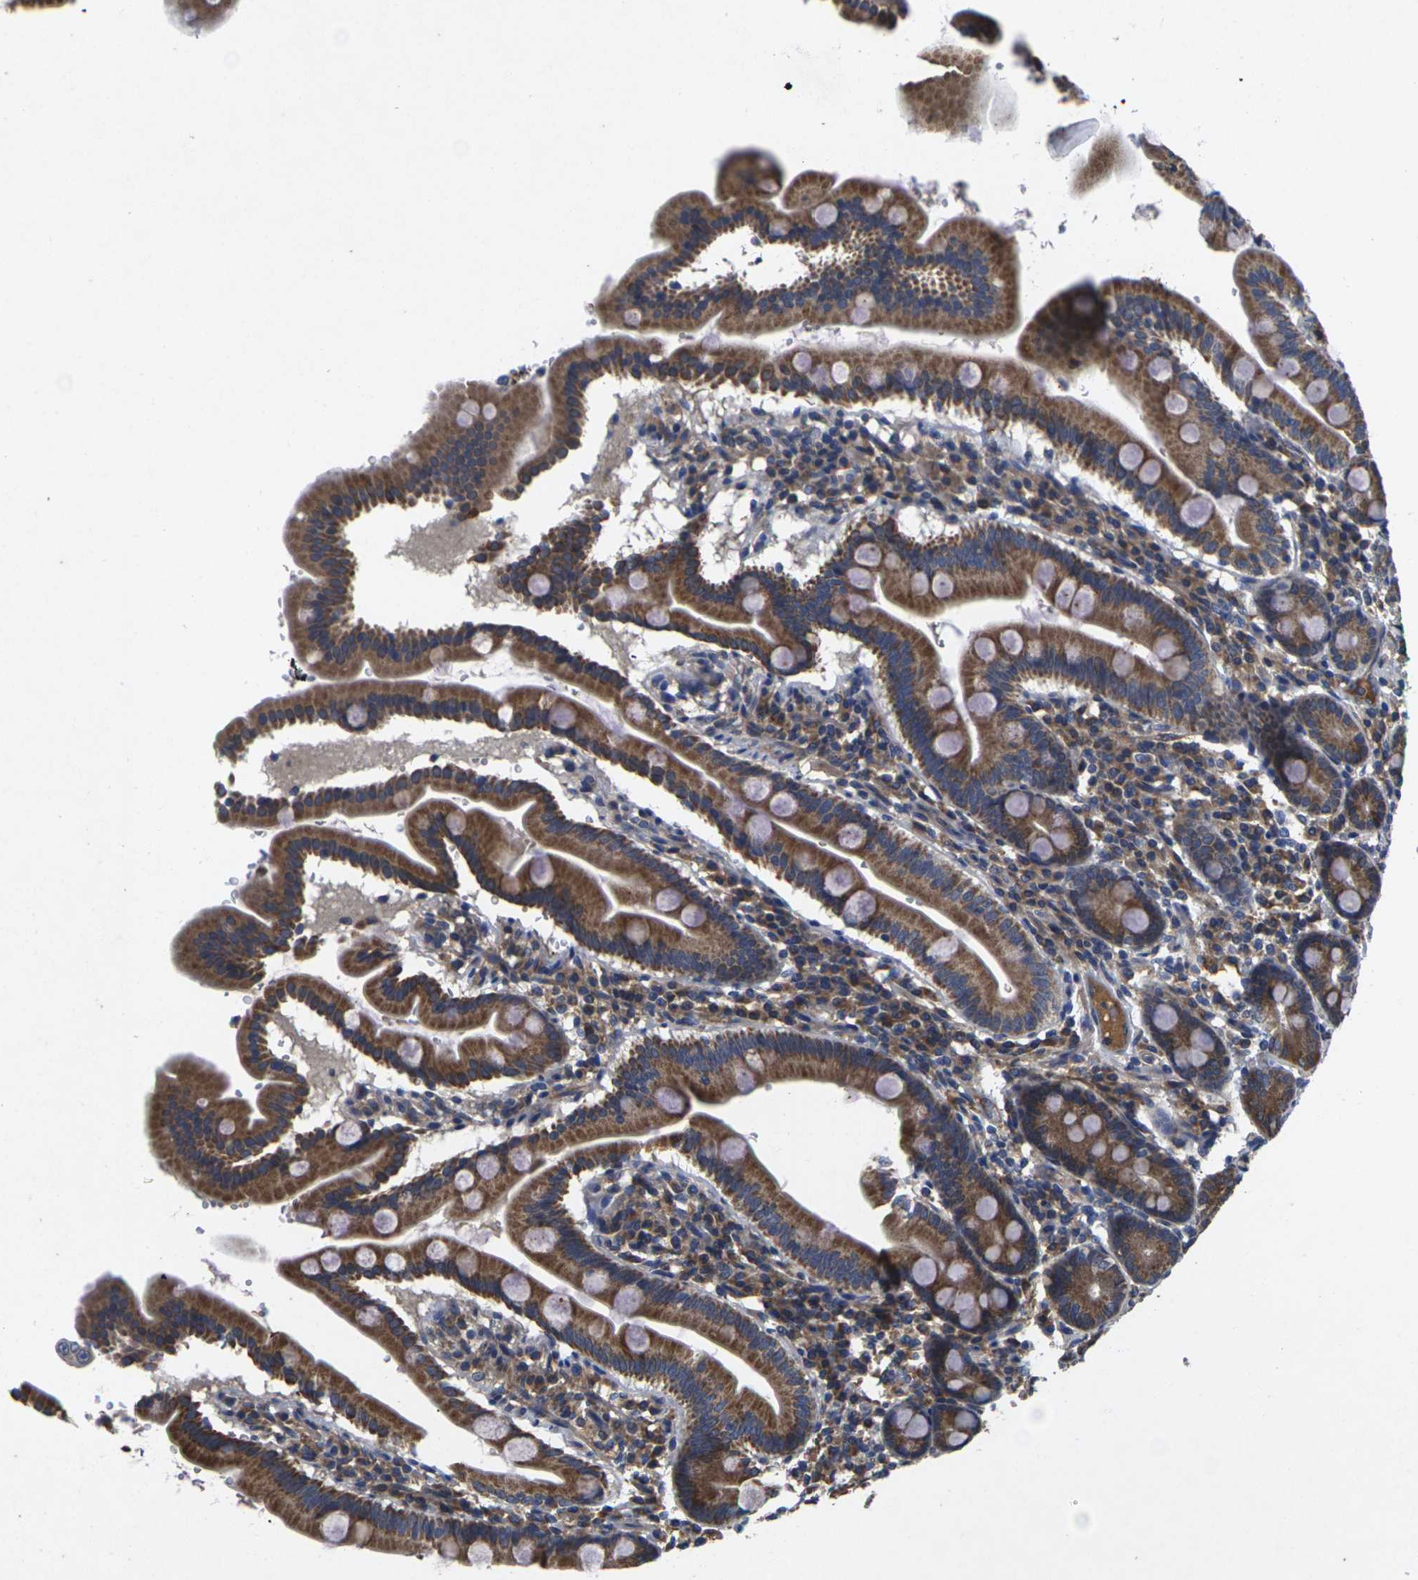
{"staining": {"intensity": "strong", "quantity": ">75%", "location": "cytoplasmic/membranous"}, "tissue": "duodenum", "cell_type": "Glandular cells", "image_type": "normal", "snomed": [{"axis": "morphology", "description": "Normal tissue, NOS"}, {"axis": "topography", "description": "Duodenum"}], "caption": "Unremarkable duodenum displays strong cytoplasmic/membranous expression in about >75% of glandular cells, visualized by immunohistochemistry. (Stains: DAB (3,3'-diaminobenzidine) in brown, nuclei in blue, Microscopy: brightfield microscopy at high magnification).", "gene": "KIF1B", "patient": {"sex": "male", "age": 50}}